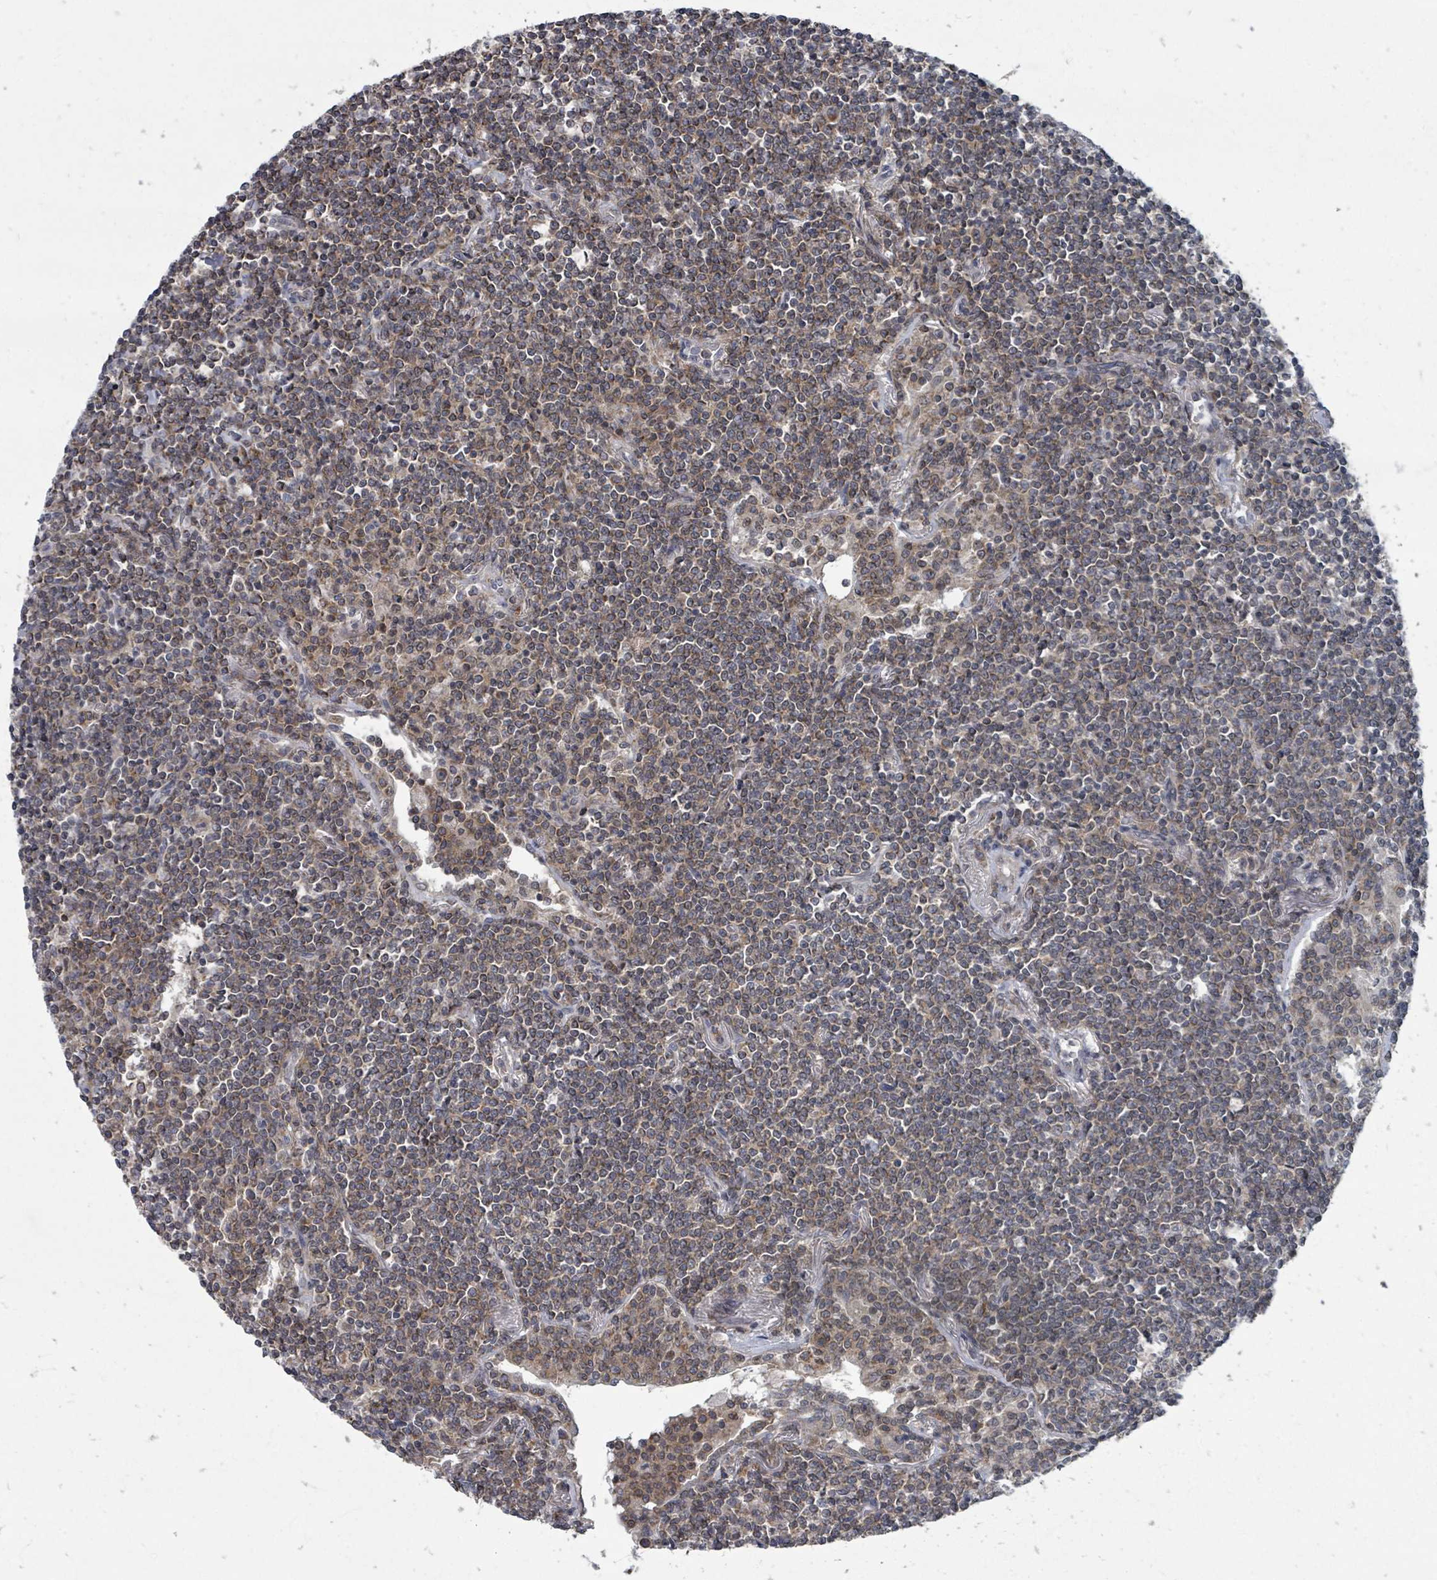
{"staining": {"intensity": "weak", "quantity": ">75%", "location": "cytoplasmic/membranous"}, "tissue": "lymphoma", "cell_type": "Tumor cells", "image_type": "cancer", "snomed": [{"axis": "morphology", "description": "Malignant lymphoma, non-Hodgkin's type, Low grade"}, {"axis": "topography", "description": "Lung"}], "caption": "Immunohistochemistry staining of lymphoma, which displays low levels of weak cytoplasmic/membranous positivity in about >75% of tumor cells indicating weak cytoplasmic/membranous protein positivity. The staining was performed using DAB (3,3'-diaminobenzidine) (brown) for protein detection and nuclei were counterstained in hematoxylin (blue).", "gene": "MAGOHB", "patient": {"sex": "female", "age": 71}}